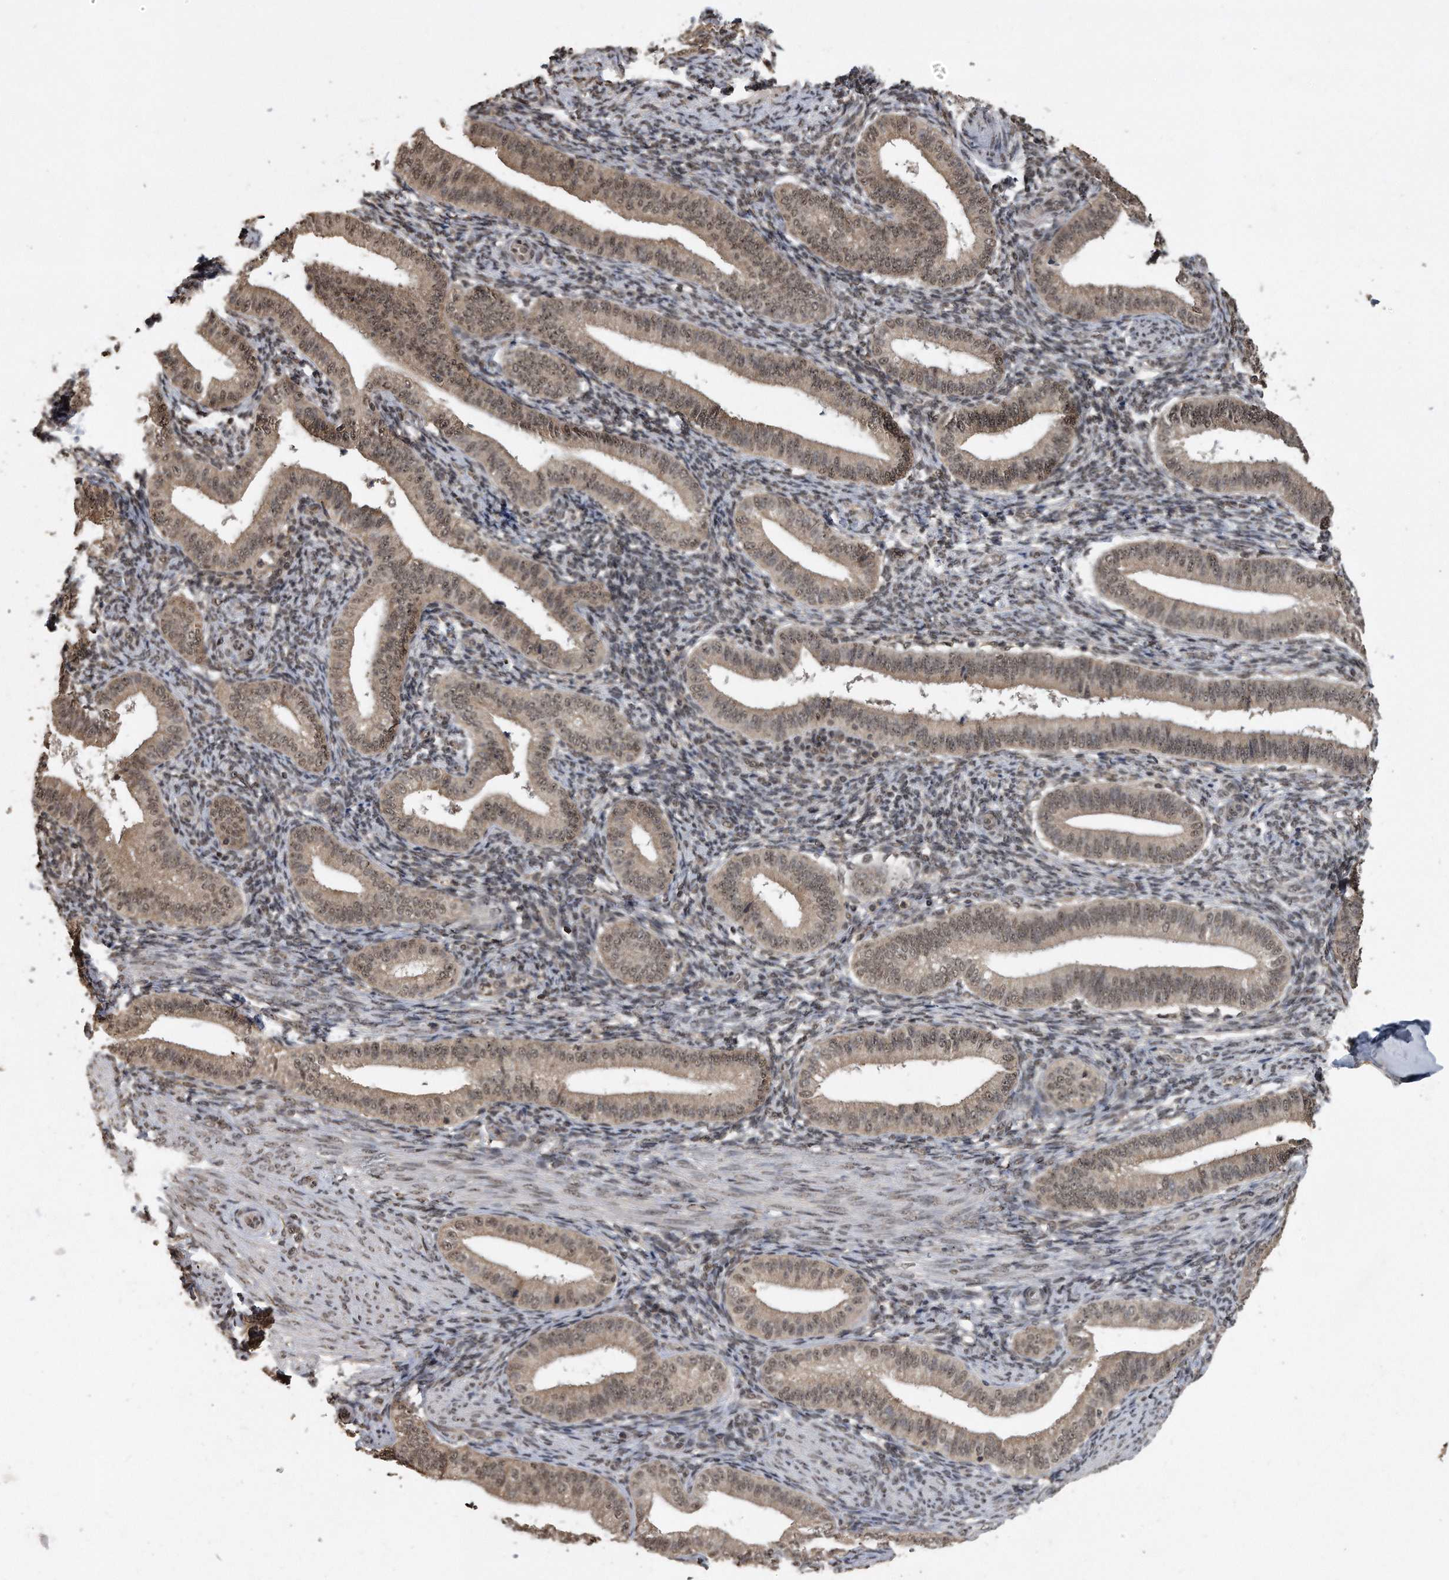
{"staining": {"intensity": "weak", "quantity": "25%-75%", "location": "nuclear"}, "tissue": "endometrium", "cell_type": "Cells in endometrial stroma", "image_type": "normal", "snomed": [{"axis": "morphology", "description": "Normal tissue, NOS"}, {"axis": "topography", "description": "Endometrium"}], "caption": "Unremarkable endometrium reveals weak nuclear expression in about 25%-75% of cells in endometrial stroma, visualized by immunohistochemistry. The staining was performed using DAB (3,3'-diaminobenzidine) to visualize the protein expression in brown, while the nuclei were stained in blue with hematoxylin (Magnification: 20x).", "gene": "CRYZL1", "patient": {"sex": "female", "age": 39}}